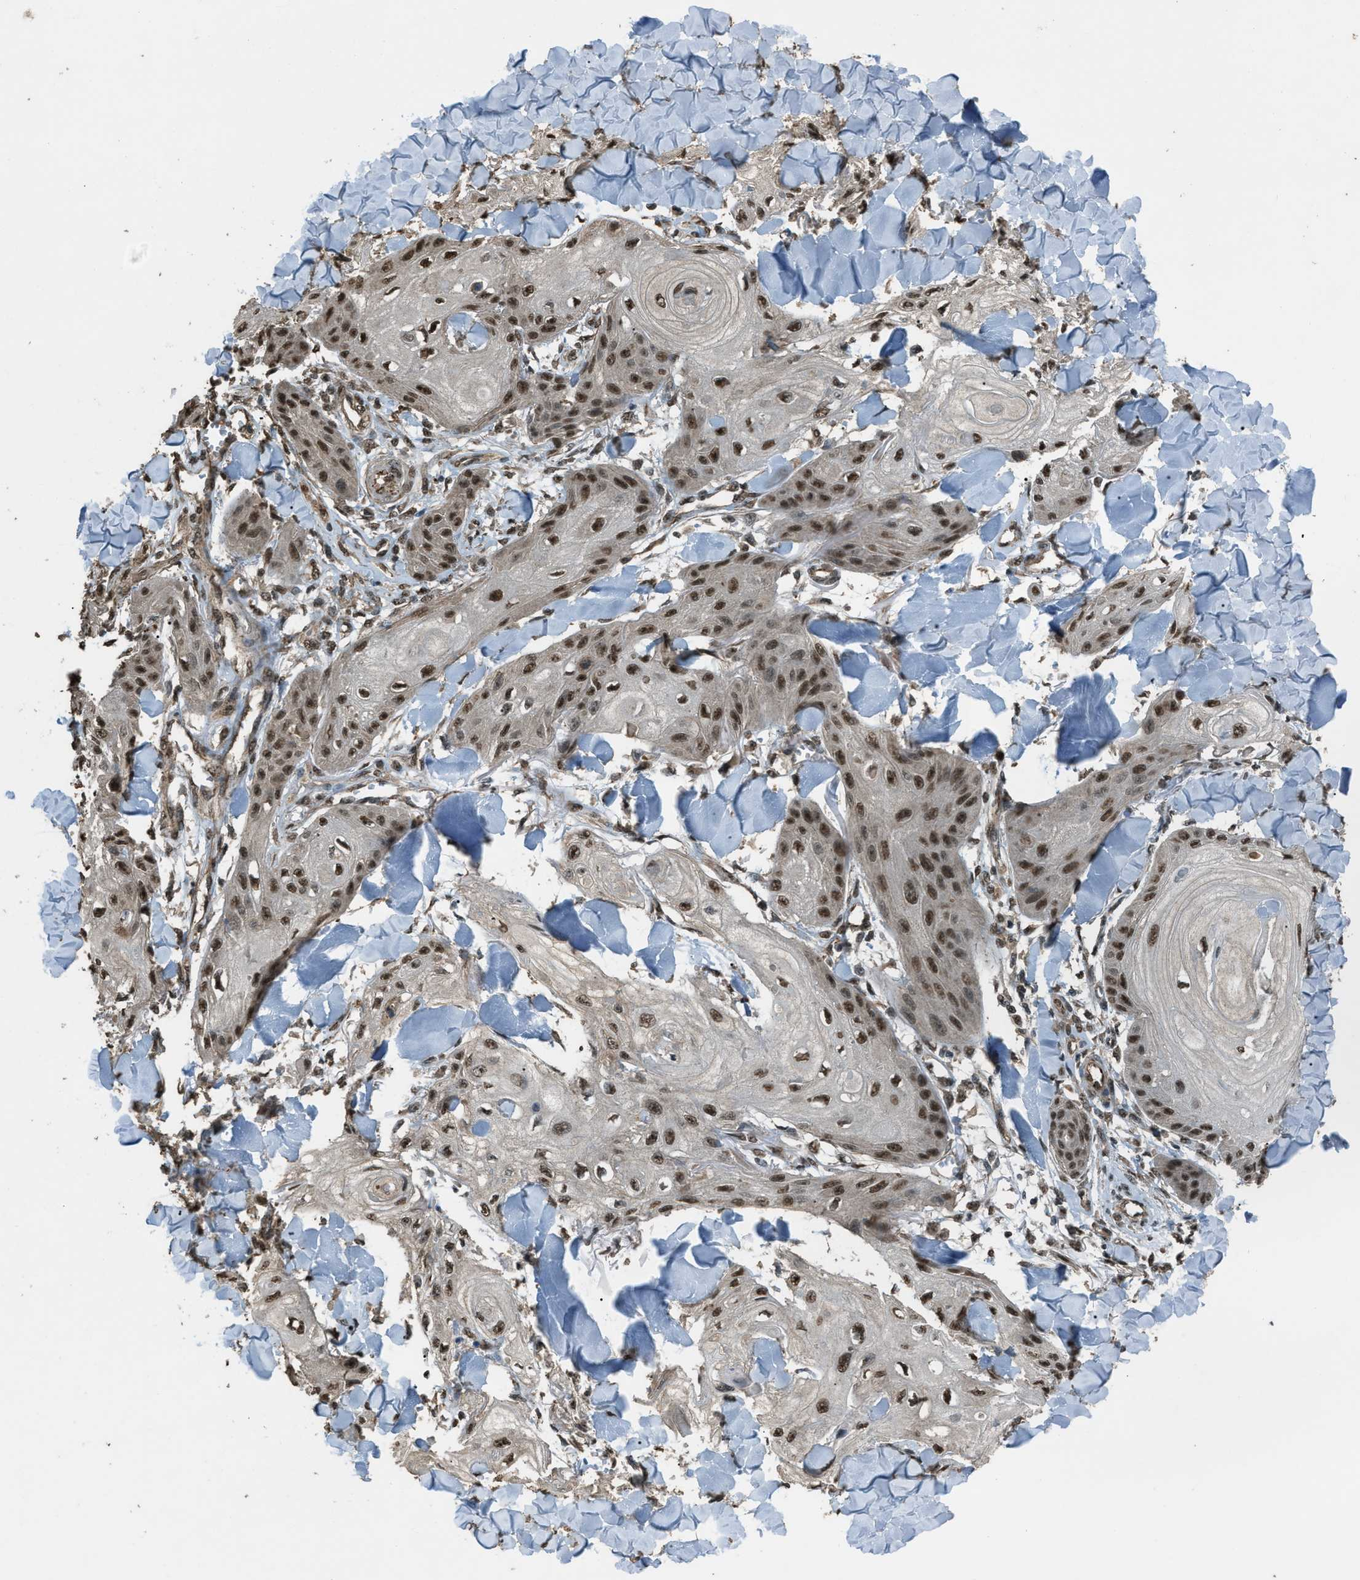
{"staining": {"intensity": "strong", "quantity": ">75%", "location": "nuclear"}, "tissue": "skin cancer", "cell_type": "Tumor cells", "image_type": "cancer", "snomed": [{"axis": "morphology", "description": "Squamous cell carcinoma, NOS"}, {"axis": "topography", "description": "Skin"}], "caption": "An IHC photomicrograph of neoplastic tissue is shown. Protein staining in brown highlights strong nuclear positivity in skin squamous cell carcinoma within tumor cells.", "gene": "SERTAD2", "patient": {"sex": "male", "age": 74}}